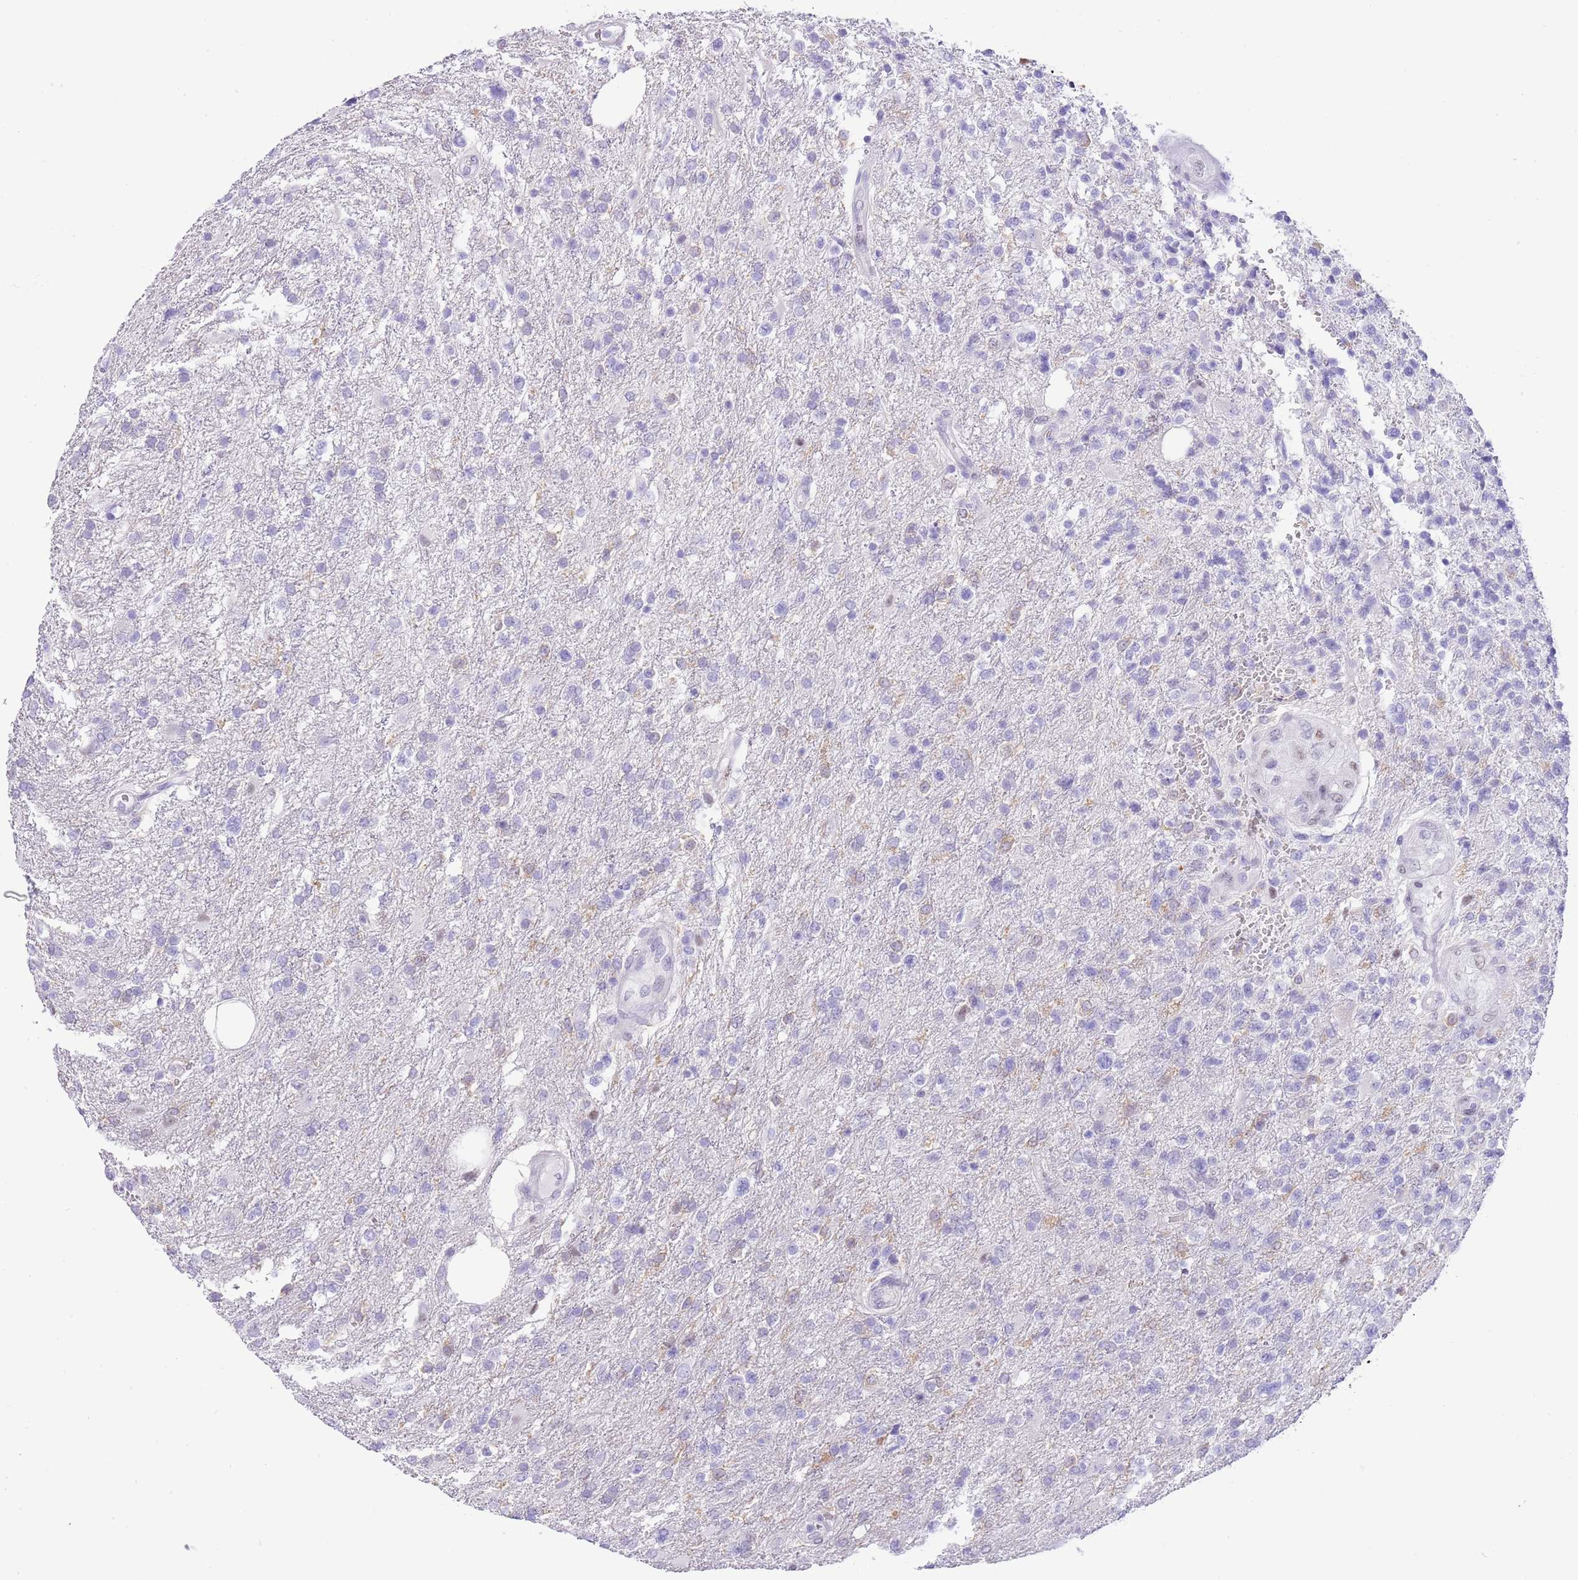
{"staining": {"intensity": "negative", "quantity": "none", "location": "none"}, "tissue": "glioma", "cell_type": "Tumor cells", "image_type": "cancer", "snomed": [{"axis": "morphology", "description": "Glioma, malignant, High grade"}, {"axis": "topography", "description": "Brain"}], "caption": "This image is of glioma stained with immunohistochemistry (IHC) to label a protein in brown with the nuclei are counter-stained blue. There is no expression in tumor cells.", "gene": "PPP1R17", "patient": {"sex": "male", "age": 56}}